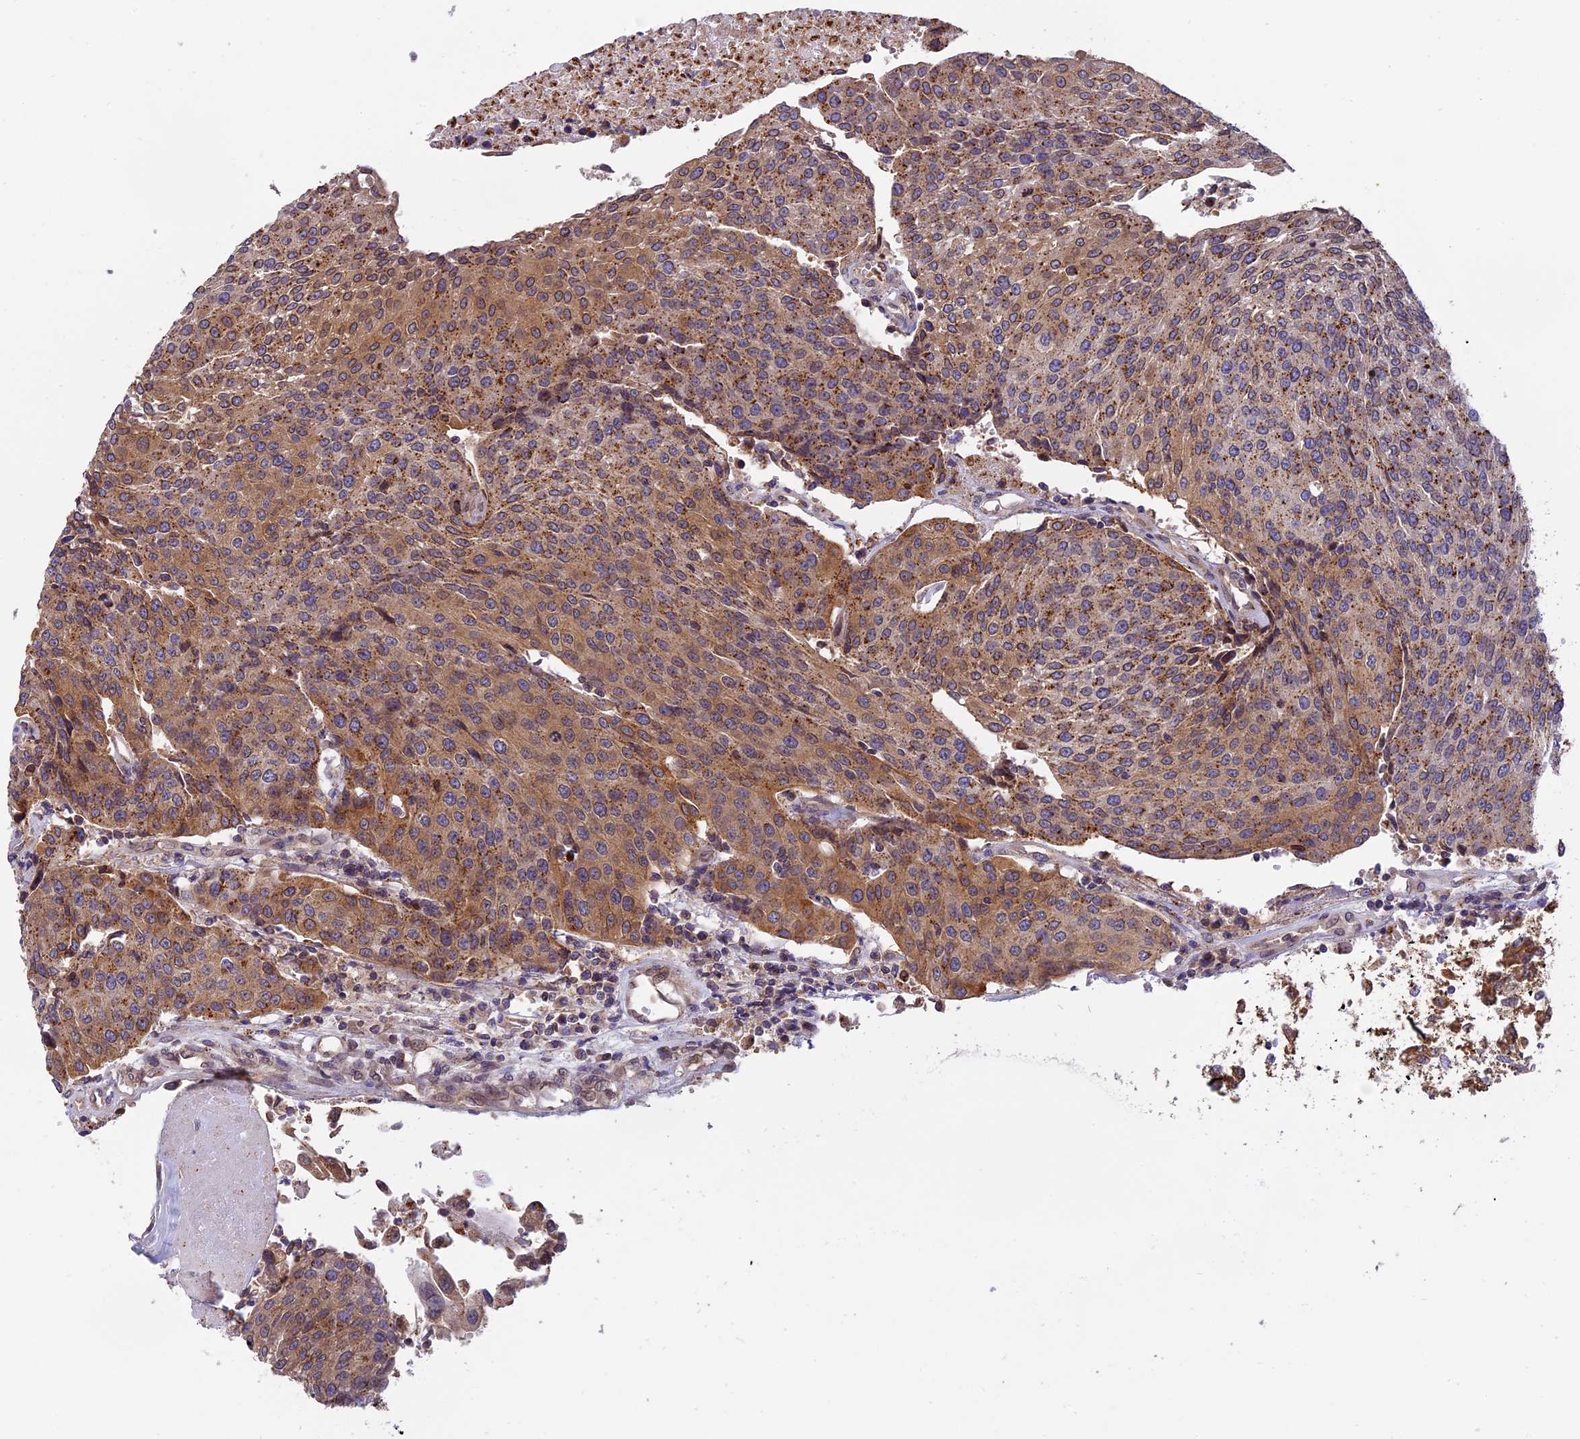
{"staining": {"intensity": "moderate", "quantity": ">75%", "location": "cytoplasmic/membranous"}, "tissue": "urothelial cancer", "cell_type": "Tumor cells", "image_type": "cancer", "snomed": [{"axis": "morphology", "description": "Urothelial carcinoma, High grade"}, {"axis": "topography", "description": "Urinary bladder"}], "caption": "High-magnification brightfield microscopy of urothelial cancer stained with DAB (brown) and counterstained with hematoxylin (blue). tumor cells exhibit moderate cytoplasmic/membranous positivity is appreciated in about>75% of cells.", "gene": "CHMP2A", "patient": {"sex": "female", "age": 85}}